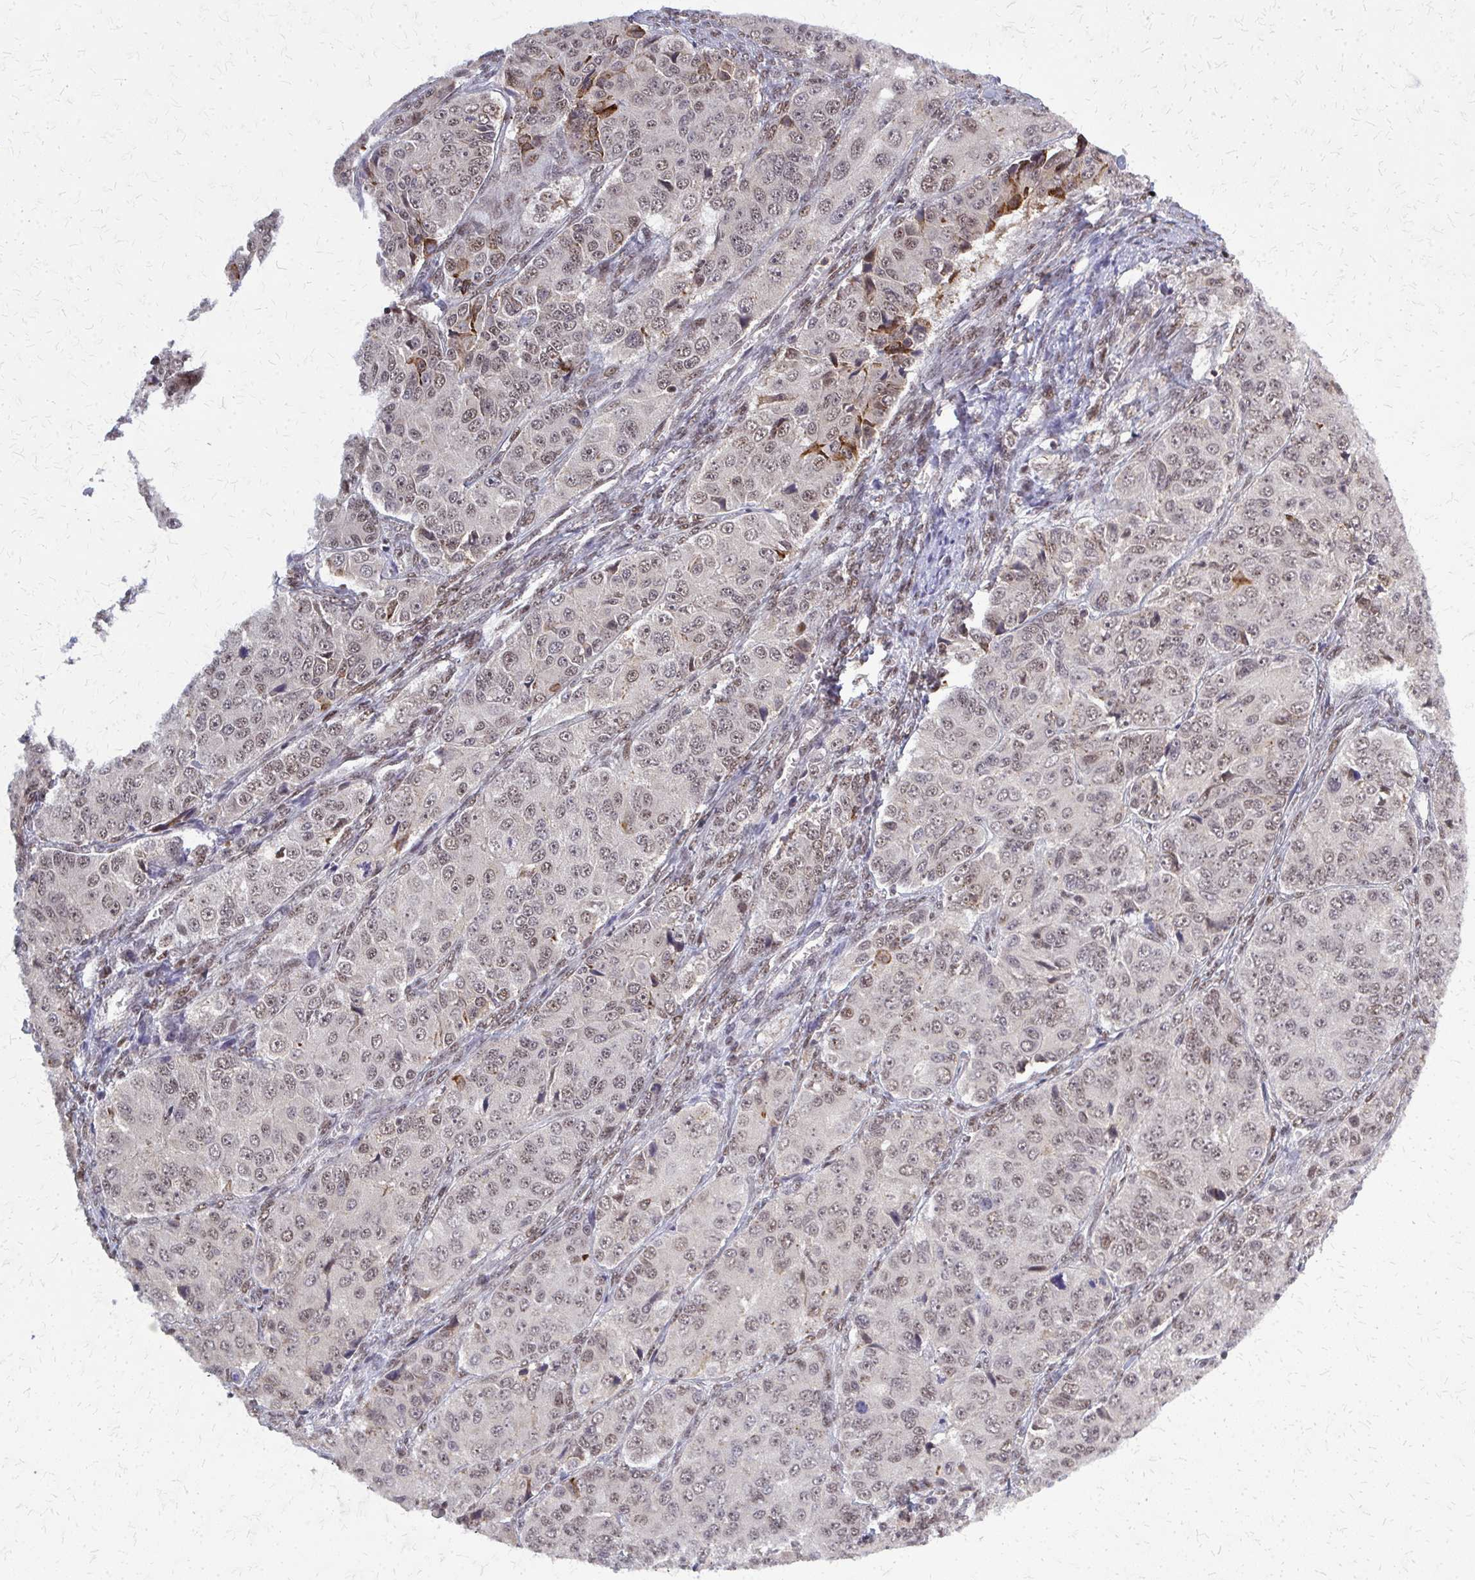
{"staining": {"intensity": "weak", "quantity": "25%-75%", "location": "nuclear"}, "tissue": "ovarian cancer", "cell_type": "Tumor cells", "image_type": "cancer", "snomed": [{"axis": "morphology", "description": "Carcinoma, endometroid"}, {"axis": "topography", "description": "Ovary"}], "caption": "Protein staining of ovarian cancer tissue displays weak nuclear staining in approximately 25%-75% of tumor cells. The protein of interest is shown in brown color, while the nuclei are stained blue.", "gene": "HDAC3", "patient": {"sex": "female", "age": 51}}